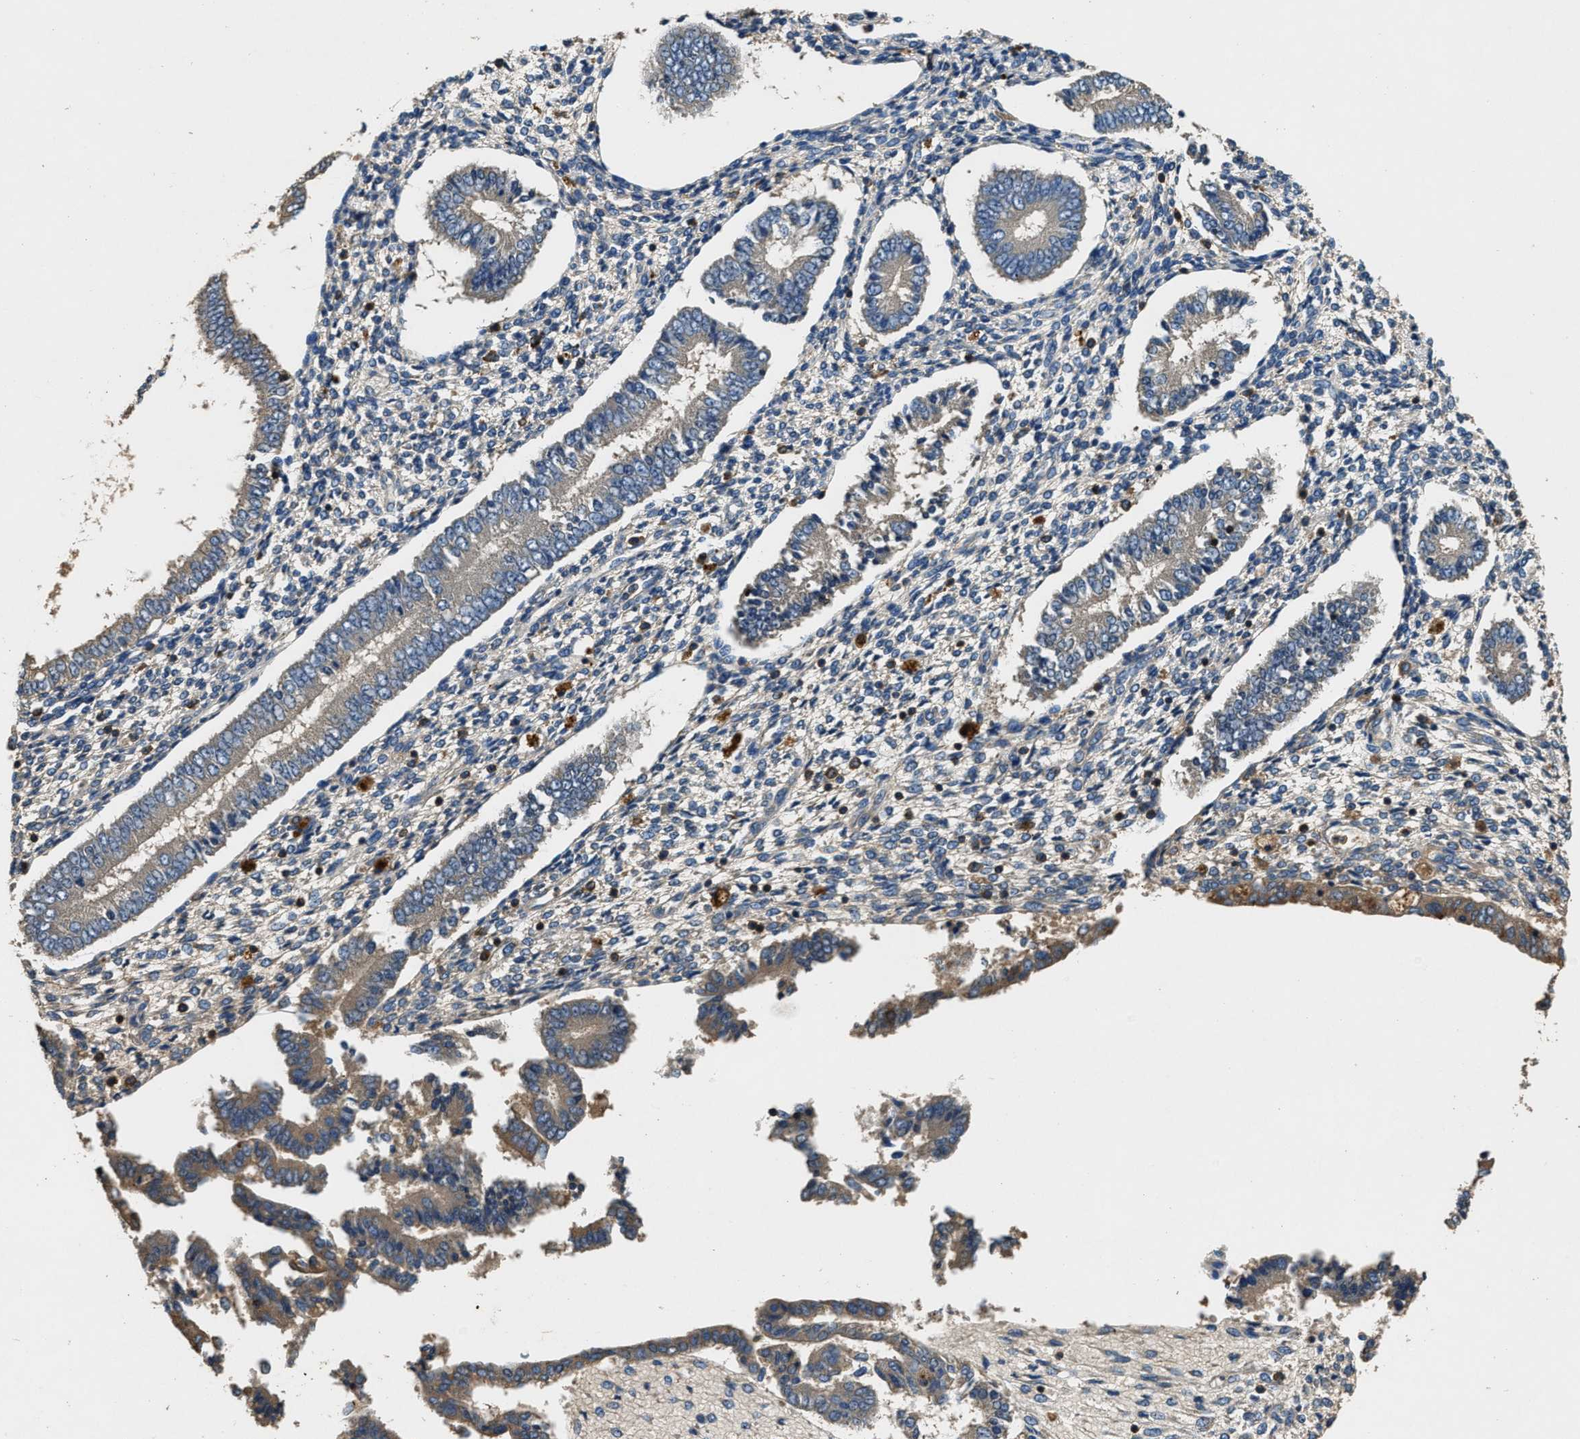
{"staining": {"intensity": "weak", "quantity": "<25%", "location": "cytoplasmic/membranous"}, "tissue": "endometrium", "cell_type": "Cells in endometrial stroma", "image_type": "normal", "snomed": [{"axis": "morphology", "description": "Normal tissue, NOS"}, {"axis": "topography", "description": "Endometrium"}], "caption": "Immunohistochemistry of unremarkable endometrium shows no positivity in cells in endometrial stroma.", "gene": "BLOC1S1", "patient": {"sex": "female", "age": 42}}